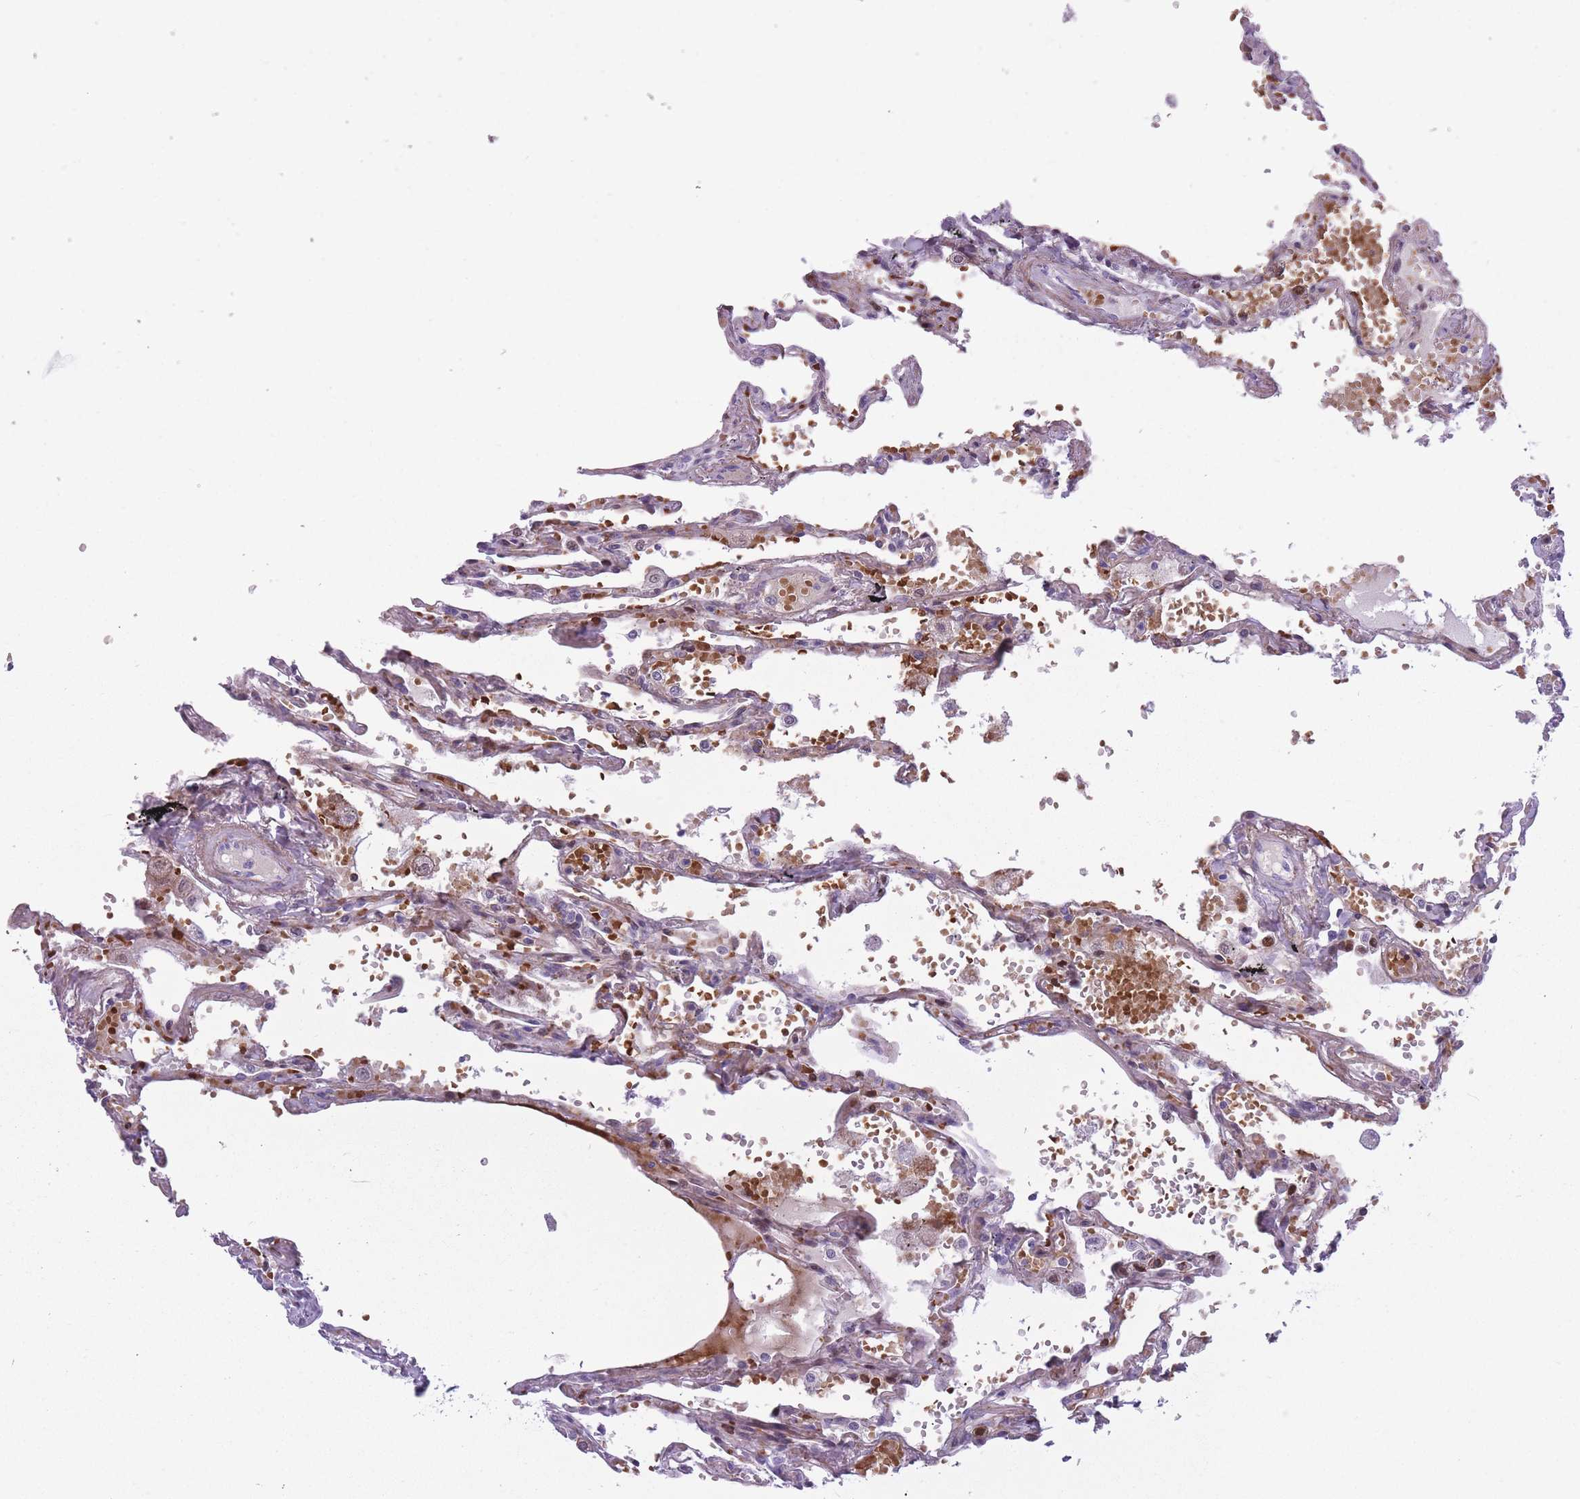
{"staining": {"intensity": "negative", "quantity": "none", "location": "none"}, "tissue": "lung", "cell_type": "Alveolar cells", "image_type": "normal", "snomed": [{"axis": "morphology", "description": "Normal tissue, NOS"}, {"axis": "topography", "description": "Lung"}], "caption": "This is a photomicrograph of immunohistochemistry (IHC) staining of unremarkable lung, which shows no staining in alveolar cells. (Brightfield microscopy of DAB (3,3'-diaminobenzidine) immunohistochemistry (IHC) at high magnification).", "gene": "OR7C1", "patient": {"sex": "female", "age": 67}}